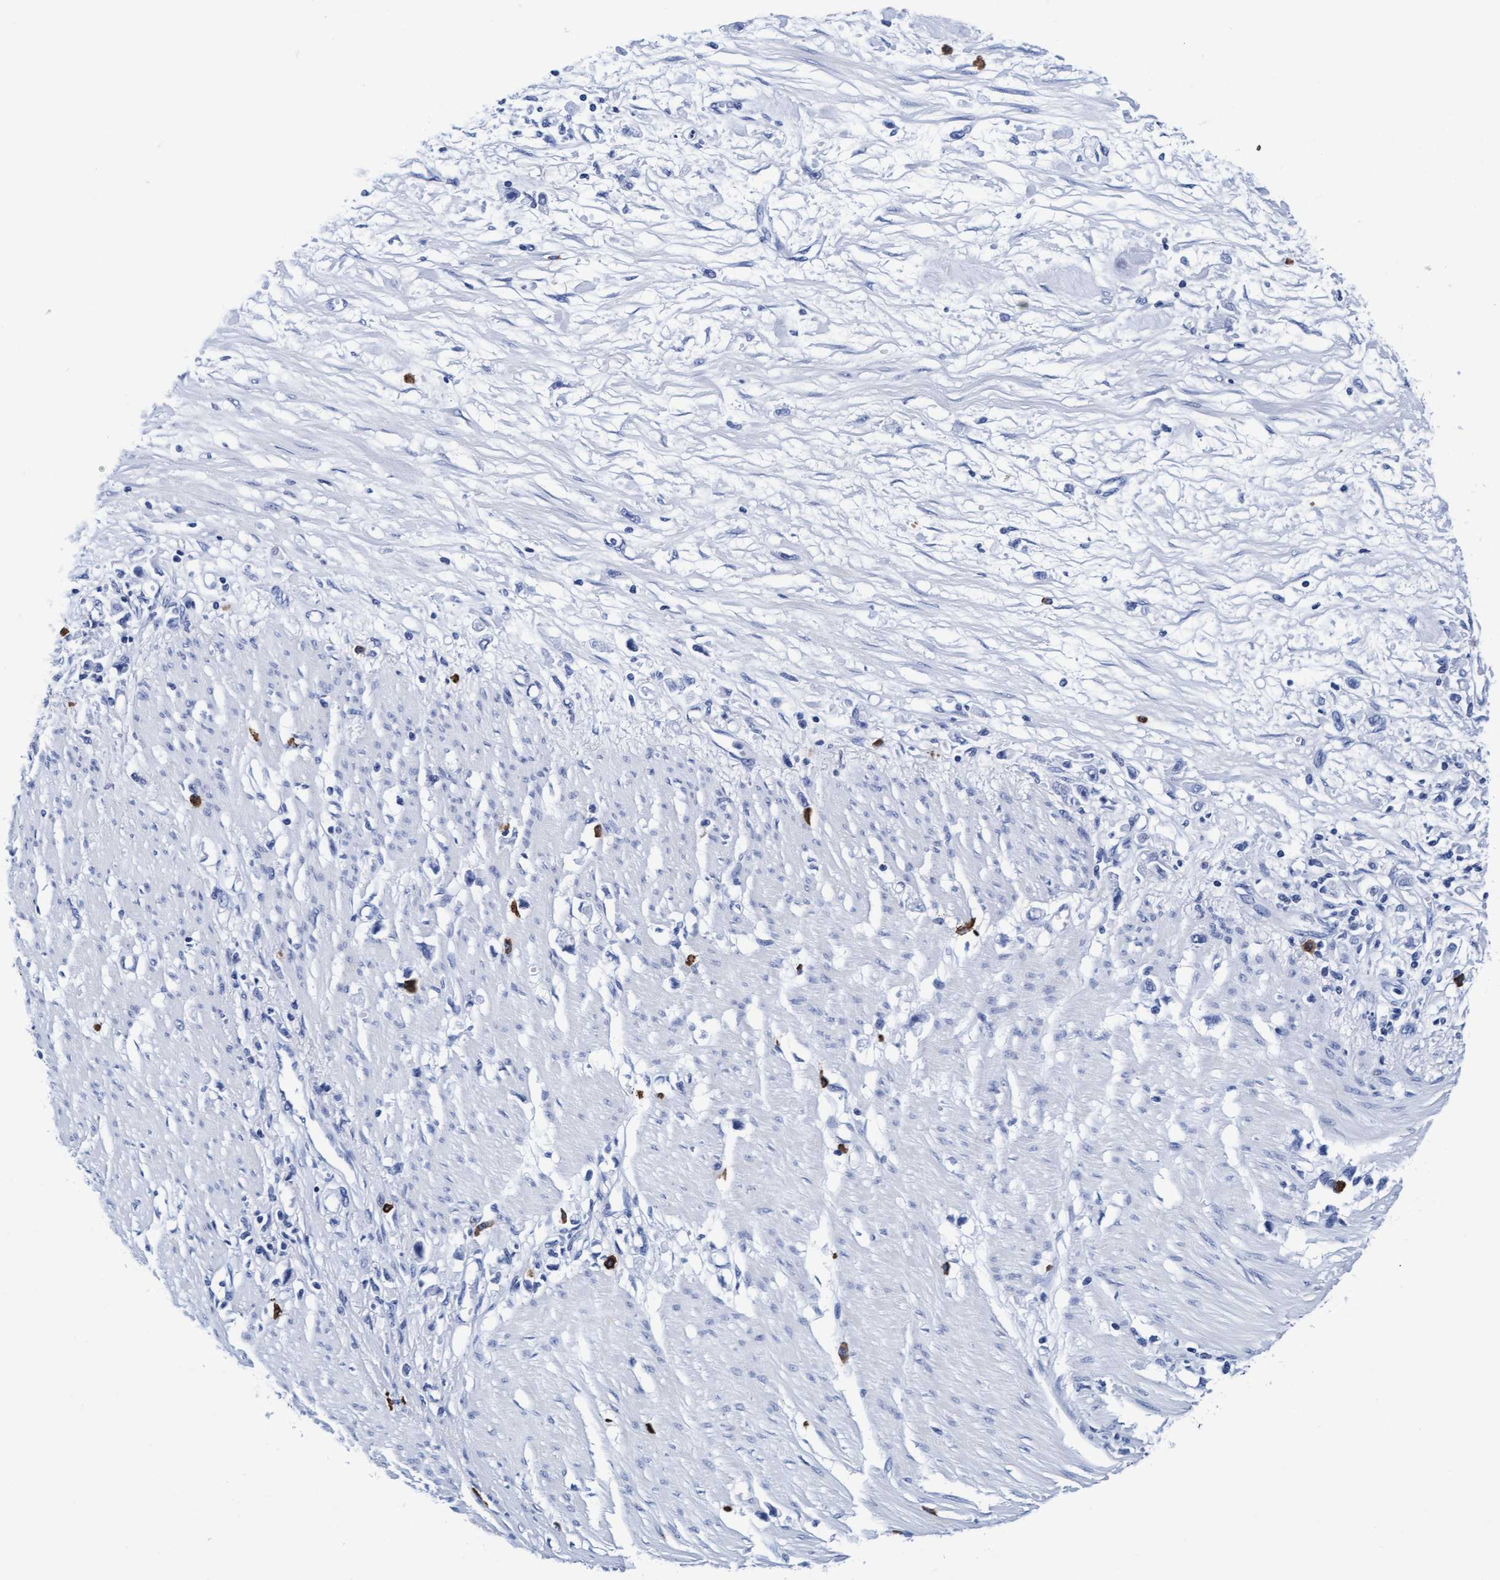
{"staining": {"intensity": "negative", "quantity": "none", "location": "none"}, "tissue": "stomach cancer", "cell_type": "Tumor cells", "image_type": "cancer", "snomed": [{"axis": "morphology", "description": "Adenocarcinoma, NOS"}, {"axis": "topography", "description": "Stomach"}], "caption": "DAB (3,3'-diaminobenzidine) immunohistochemical staining of human adenocarcinoma (stomach) displays no significant positivity in tumor cells.", "gene": "ARSG", "patient": {"sex": "female", "age": 59}}